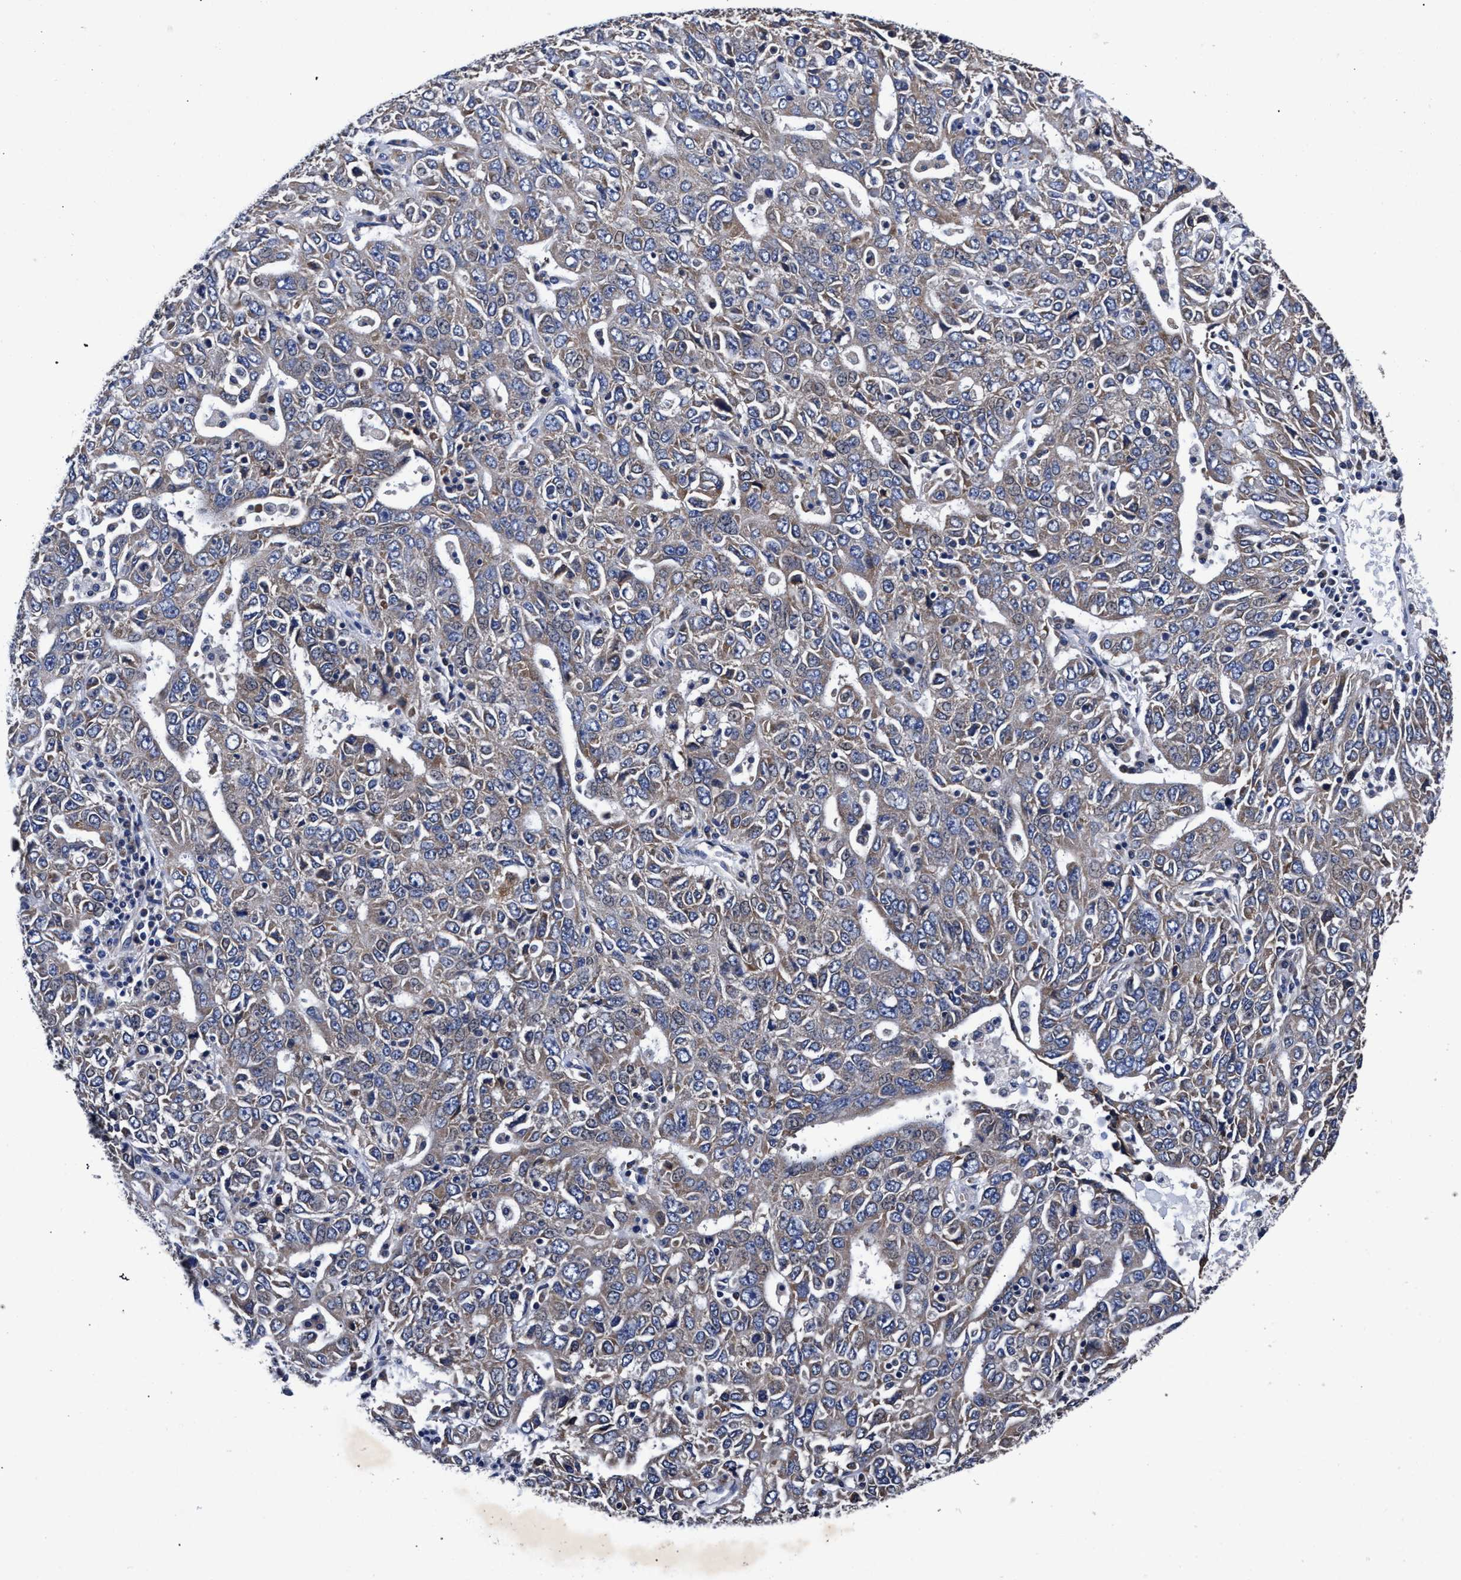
{"staining": {"intensity": "weak", "quantity": "25%-75%", "location": "cytoplasmic/membranous"}, "tissue": "ovarian cancer", "cell_type": "Tumor cells", "image_type": "cancer", "snomed": [{"axis": "morphology", "description": "Carcinoma, endometroid"}, {"axis": "topography", "description": "Ovary"}], "caption": "DAB (3,3'-diaminobenzidine) immunohistochemical staining of human ovarian cancer (endometroid carcinoma) exhibits weak cytoplasmic/membranous protein expression in approximately 25%-75% of tumor cells. (DAB (3,3'-diaminobenzidine) IHC, brown staining for protein, blue staining for nuclei).", "gene": "CFAP95", "patient": {"sex": "female", "age": 62}}